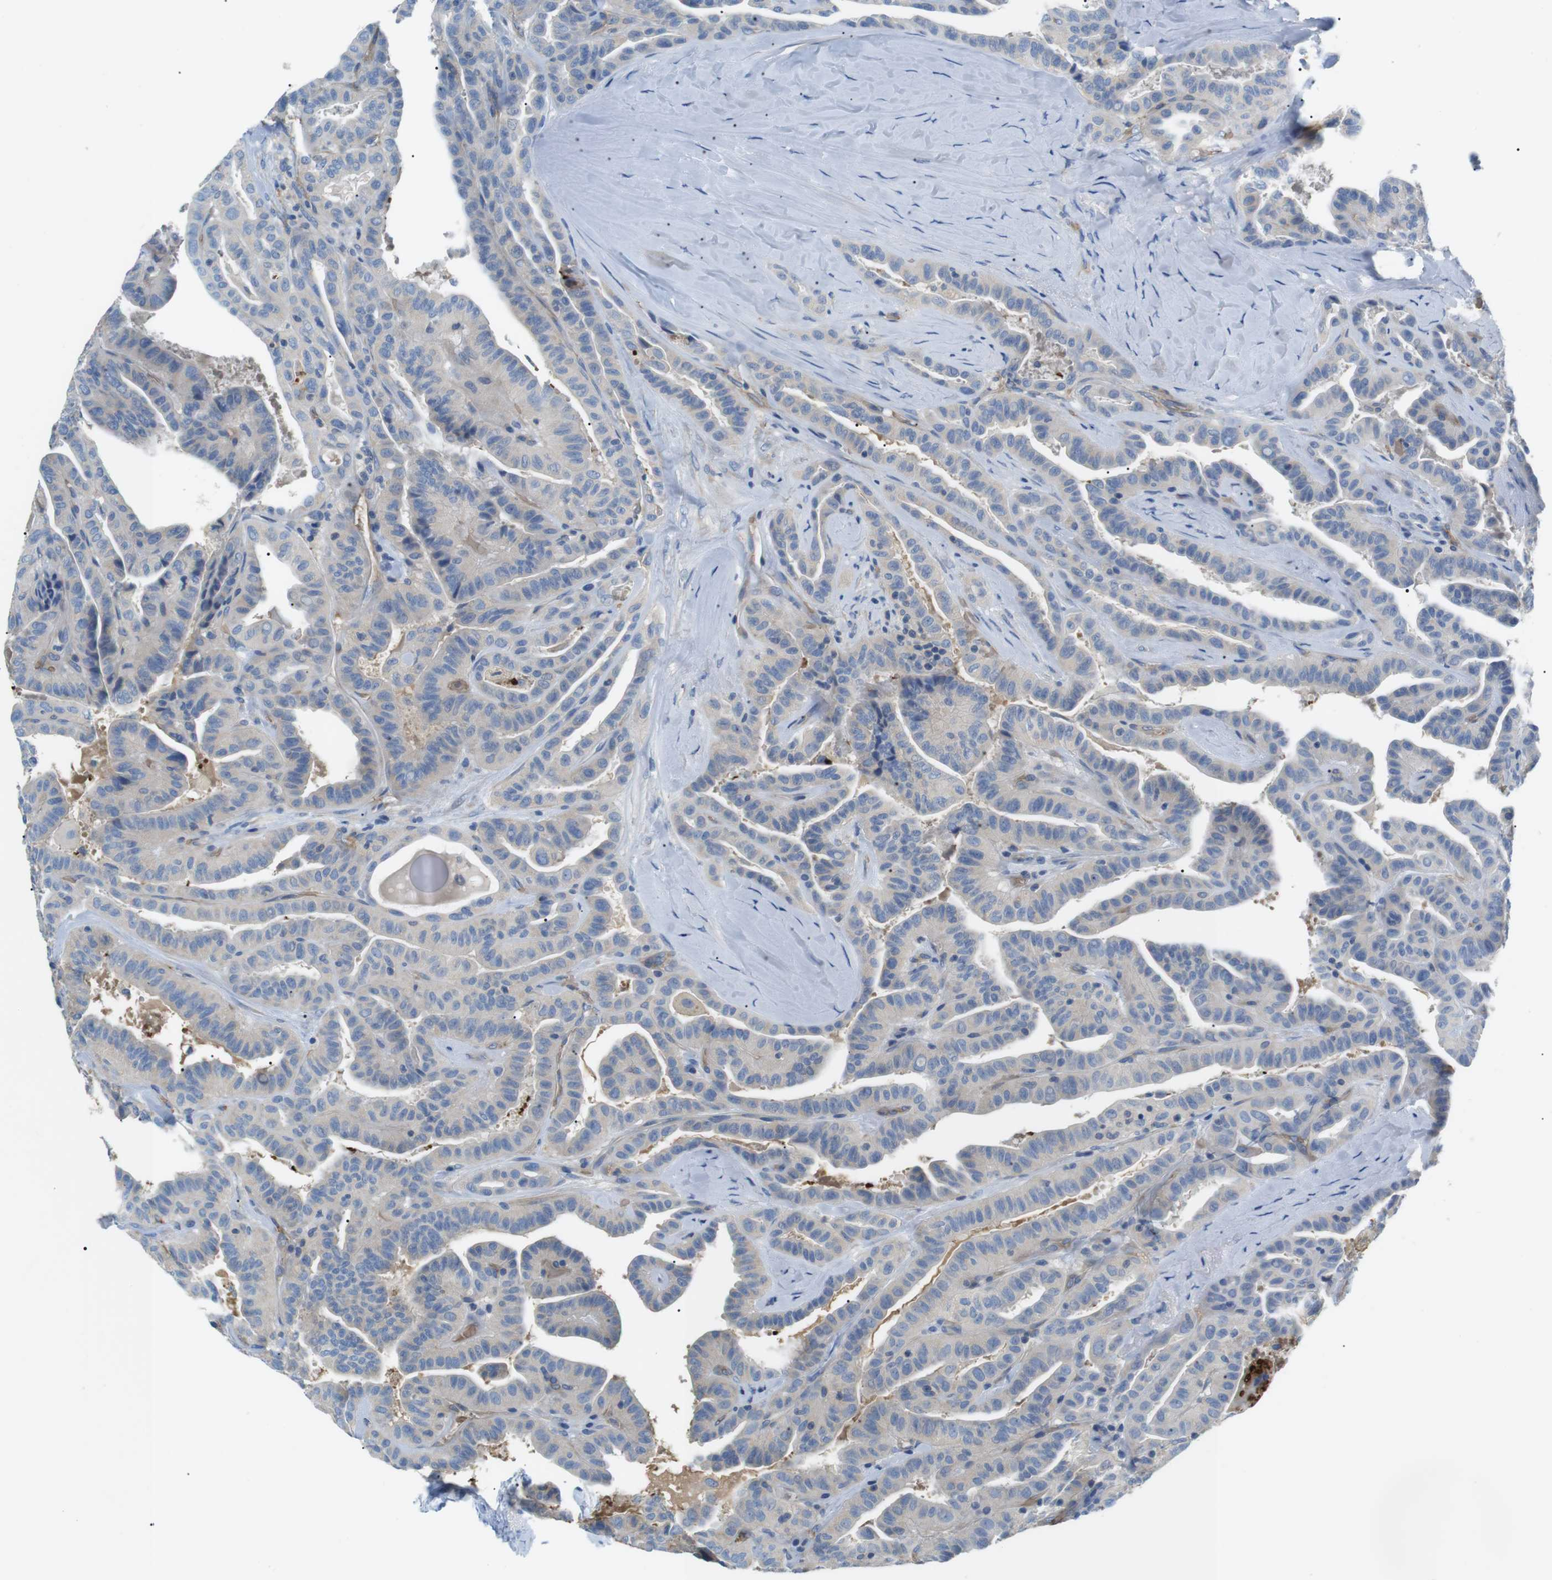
{"staining": {"intensity": "weak", "quantity": ">75%", "location": "cytoplasmic/membranous"}, "tissue": "thyroid cancer", "cell_type": "Tumor cells", "image_type": "cancer", "snomed": [{"axis": "morphology", "description": "Papillary adenocarcinoma, NOS"}, {"axis": "topography", "description": "Thyroid gland"}], "caption": "Protein expression by IHC shows weak cytoplasmic/membranous staining in approximately >75% of tumor cells in thyroid papillary adenocarcinoma. Nuclei are stained in blue.", "gene": "ADCY10", "patient": {"sex": "male", "age": 77}}